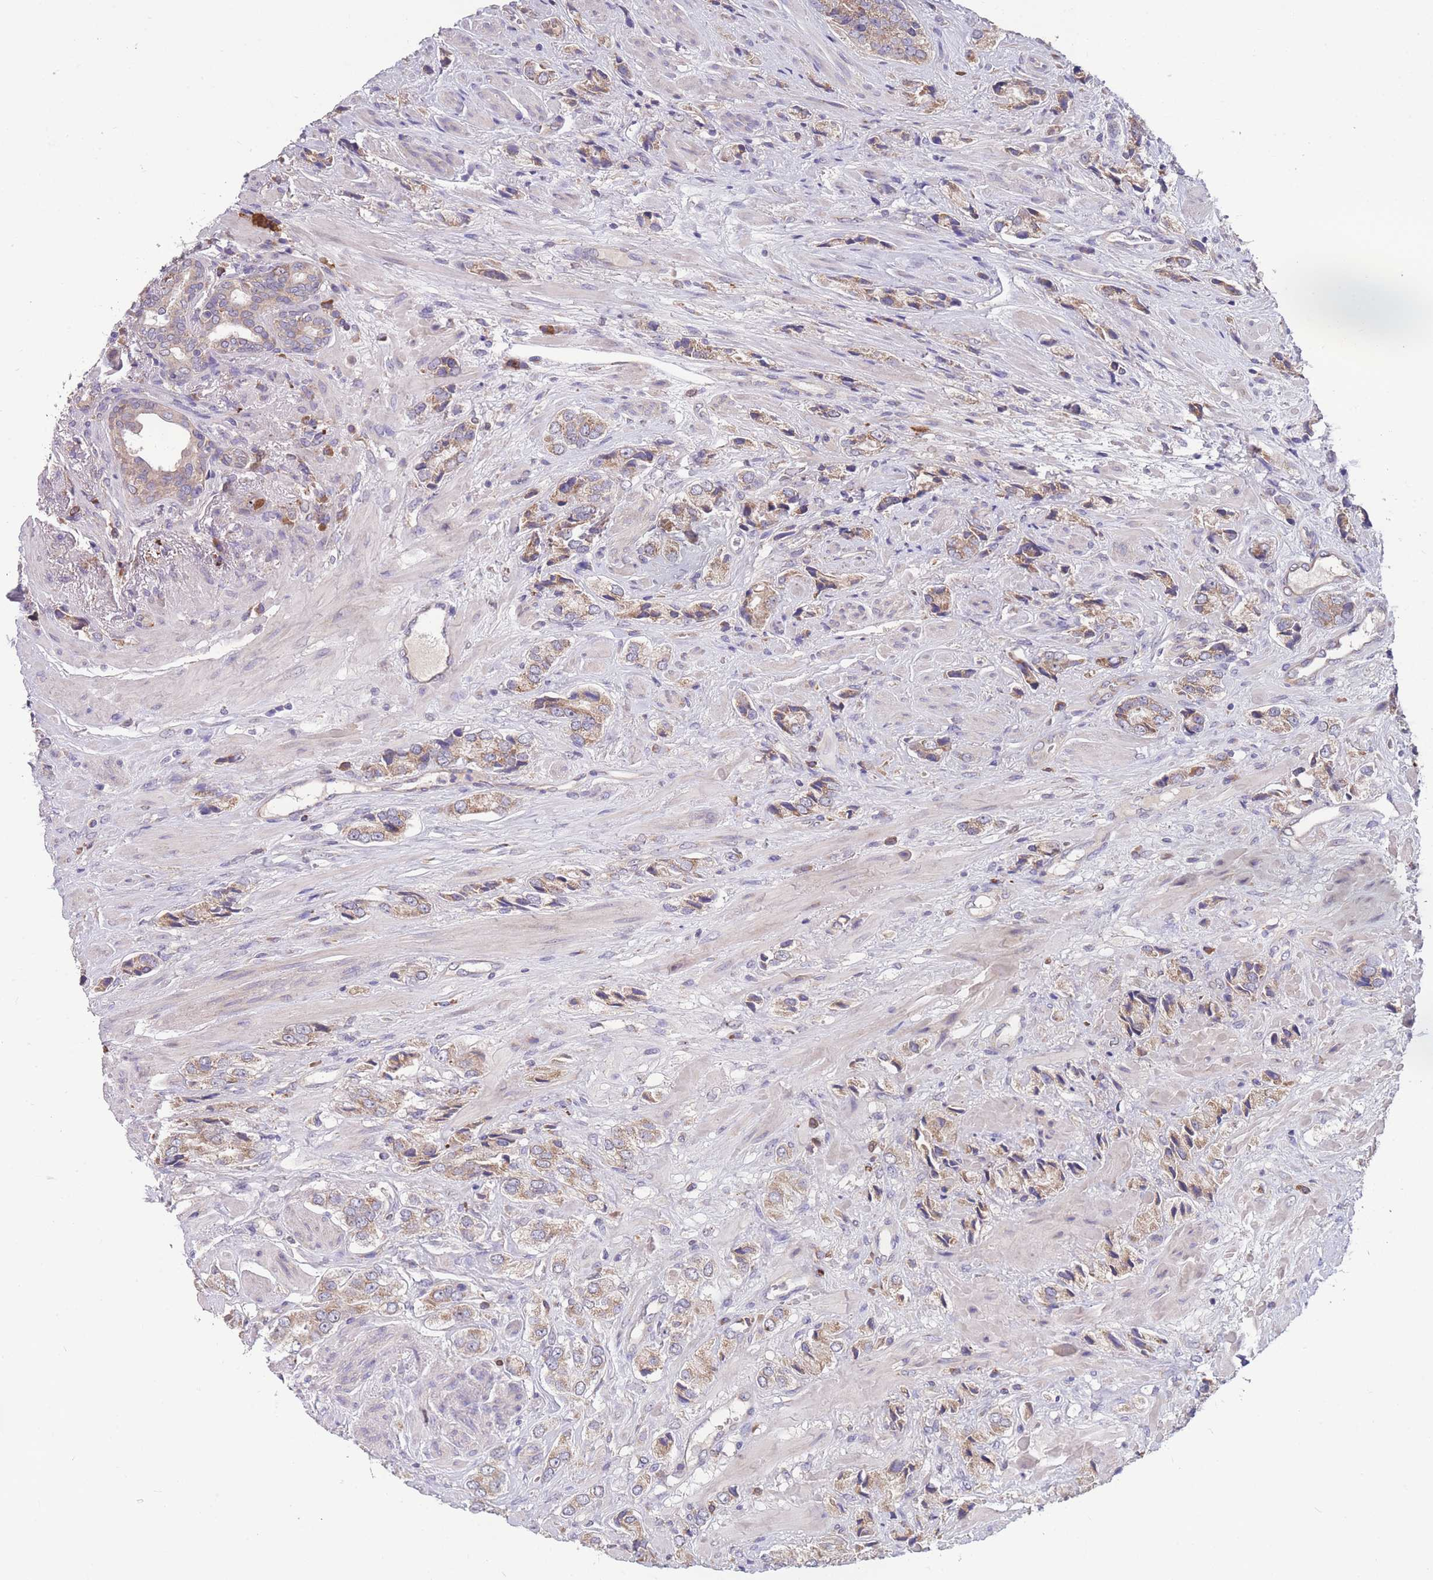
{"staining": {"intensity": "moderate", "quantity": ">75%", "location": "cytoplasmic/membranous"}, "tissue": "prostate cancer", "cell_type": "Tumor cells", "image_type": "cancer", "snomed": [{"axis": "morphology", "description": "Adenocarcinoma, High grade"}, {"axis": "topography", "description": "Prostate and seminal vesicle, NOS"}], "caption": "A high-resolution image shows IHC staining of prostate high-grade adenocarcinoma, which demonstrates moderate cytoplasmic/membranous expression in about >75% of tumor cells.", "gene": "STIM2", "patient": {"sex": "male", "age": 64}}